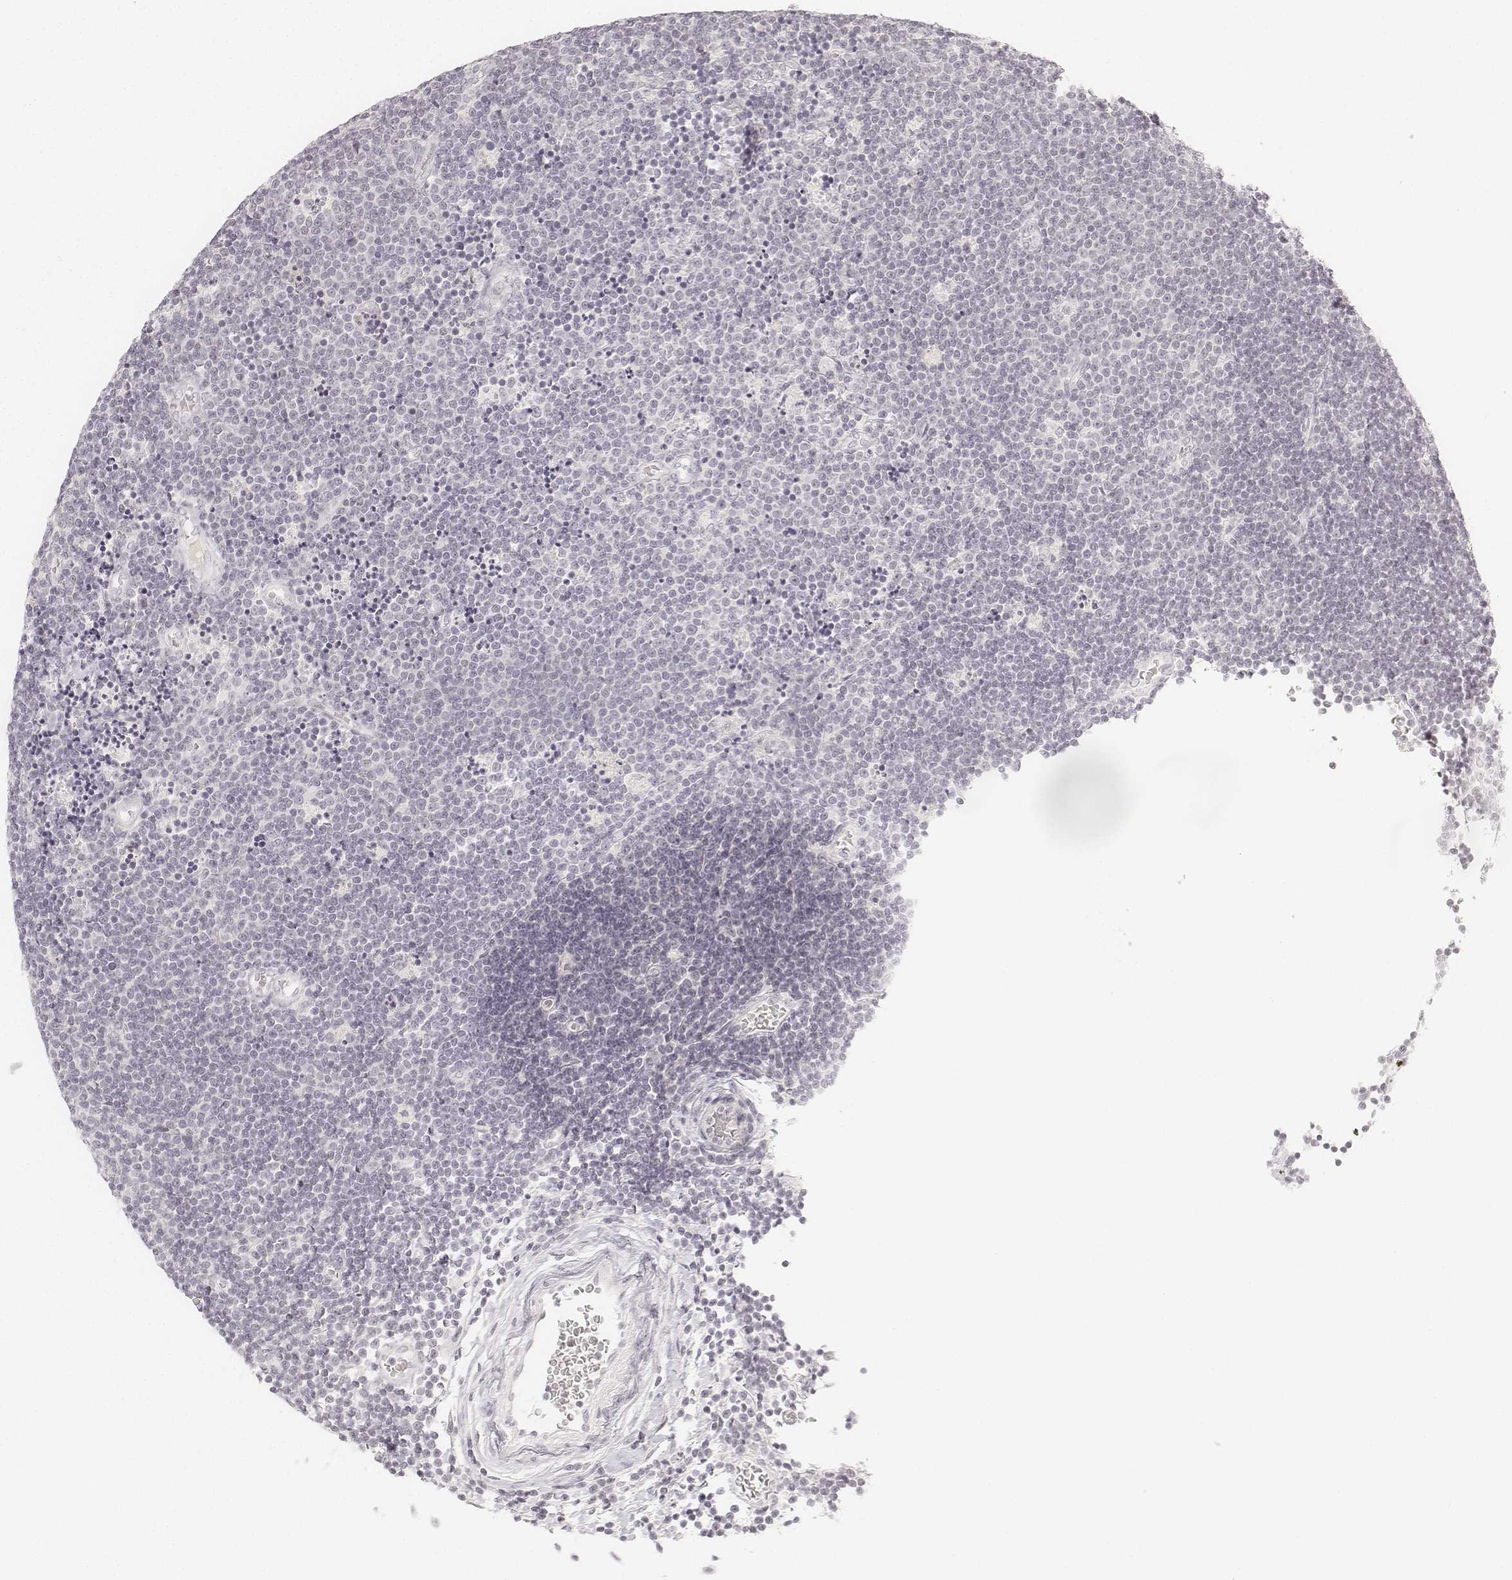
{"staining": {"intensity": "negative", "quantity": "none", "location": "none"}, "tissue": "lymphoma", "cell_type": "Tumor cells", "image_type": "cancer", "snomed": [{"axis": "morphology", "description": "Malignant lymphoma, non-Hodgkin's type, Low grade"}, {"axis": "topography", "description": "Brain"}], "caption": "Human malignant lymphoma, non-Hodgkin's type (low-grade) stained for a protein using IHC exhibits no staining in tumor cells.", "gene": "DSG4", "patient": {"sex": "female", "age": 66}}